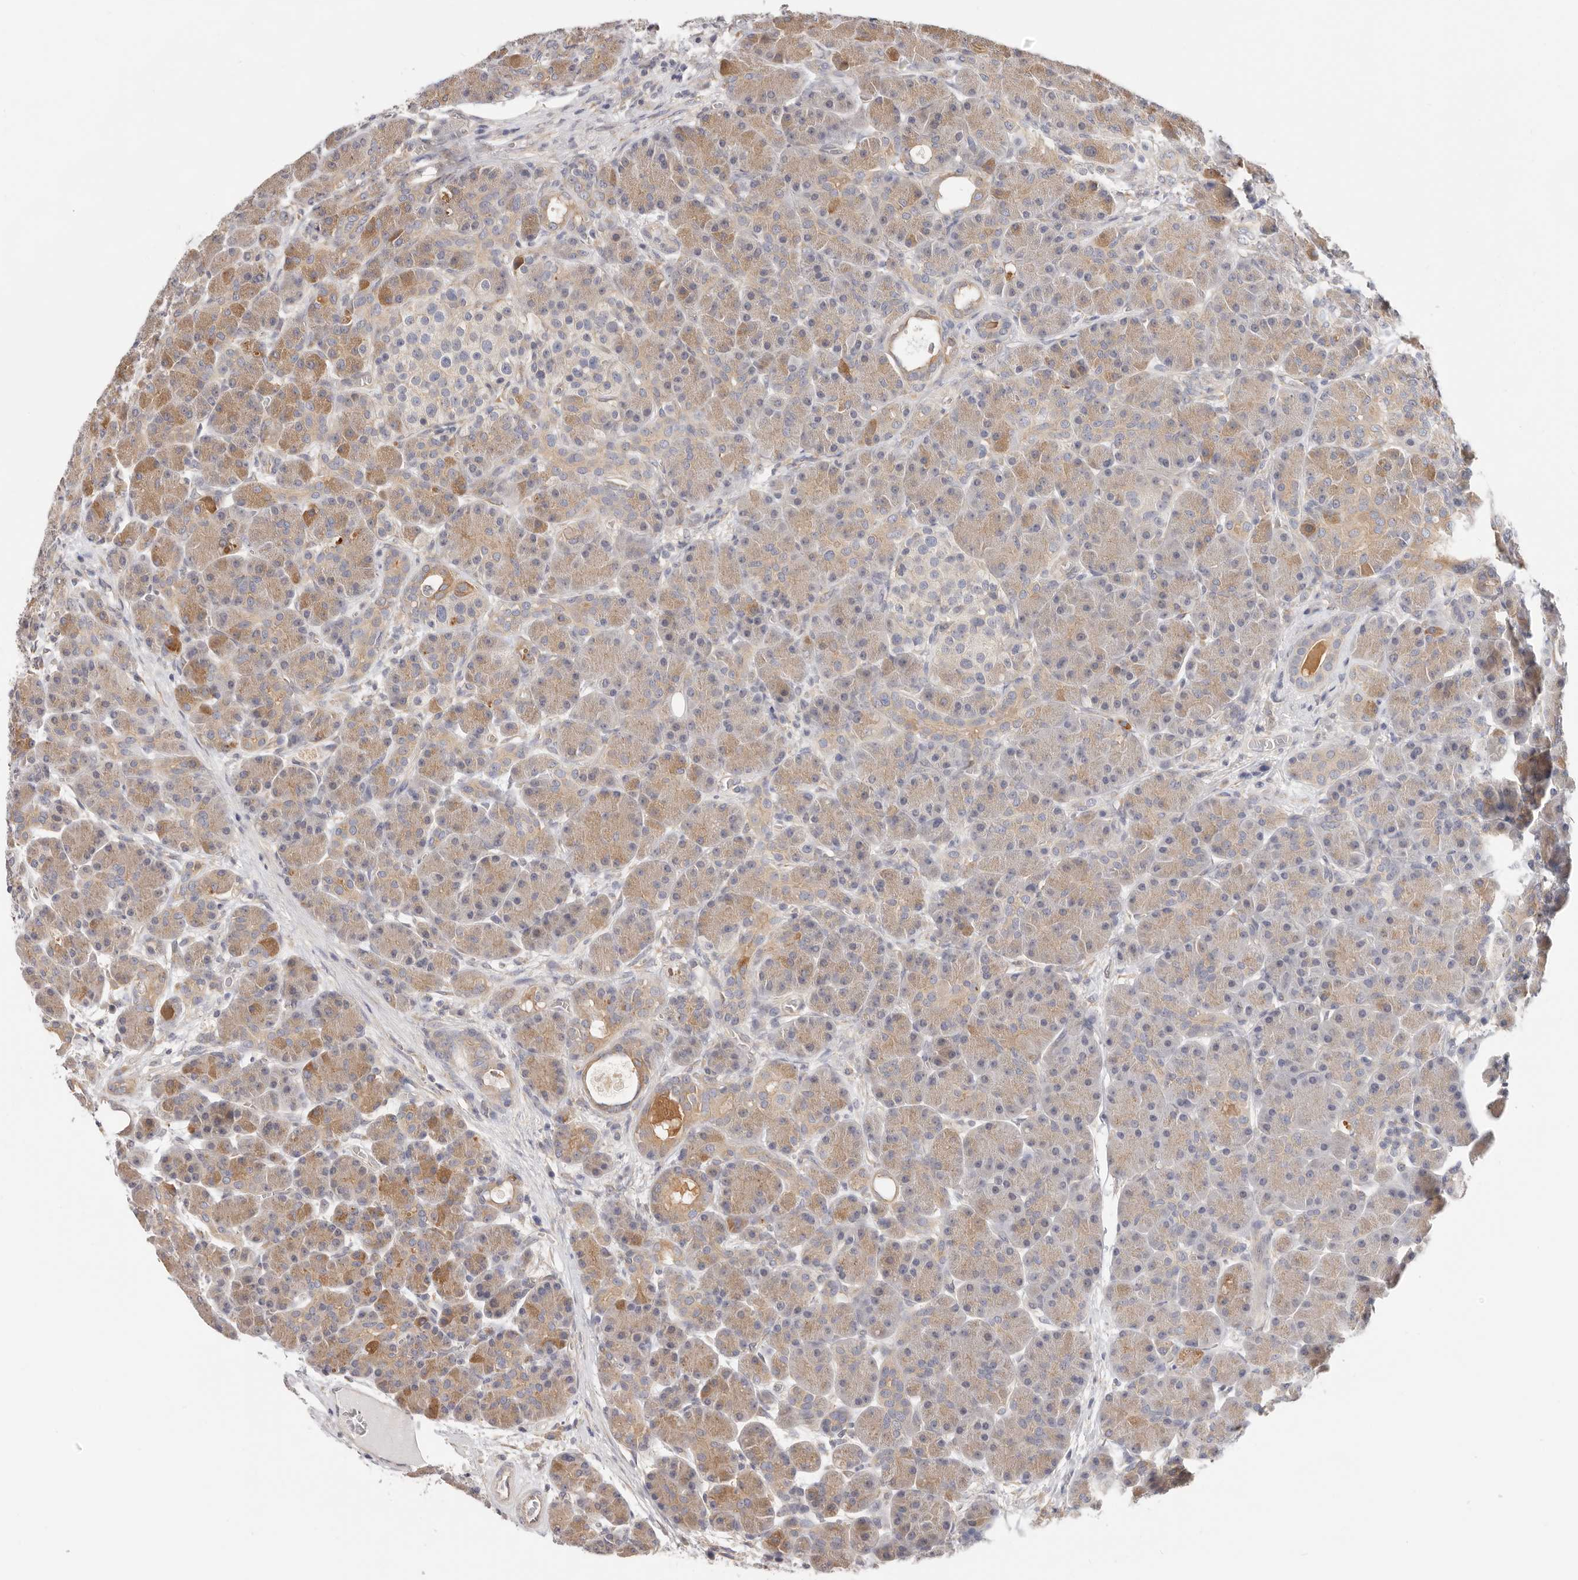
{"staining": {"intensity": "moderate", "quantity": "<25%", "location": "cytoplasmic/membranous"}, "tissue": "pancreas", "cell_type": "Exocrine glandular cells", "image_type": "normal", "snomed": [{"axis": "morphology", "description": "Normal tissue, NOS"}, {"axis": "topography", "description": "Pancreas"}], "caption": "Brown immunohistochemical staining in benign pancreas exhibits moderate cytoplasmic/membranous positivity in about <25% of exocrine glandular cells.", "gene": "AFDN", "patient": {"sex": "male", "age": 63}}